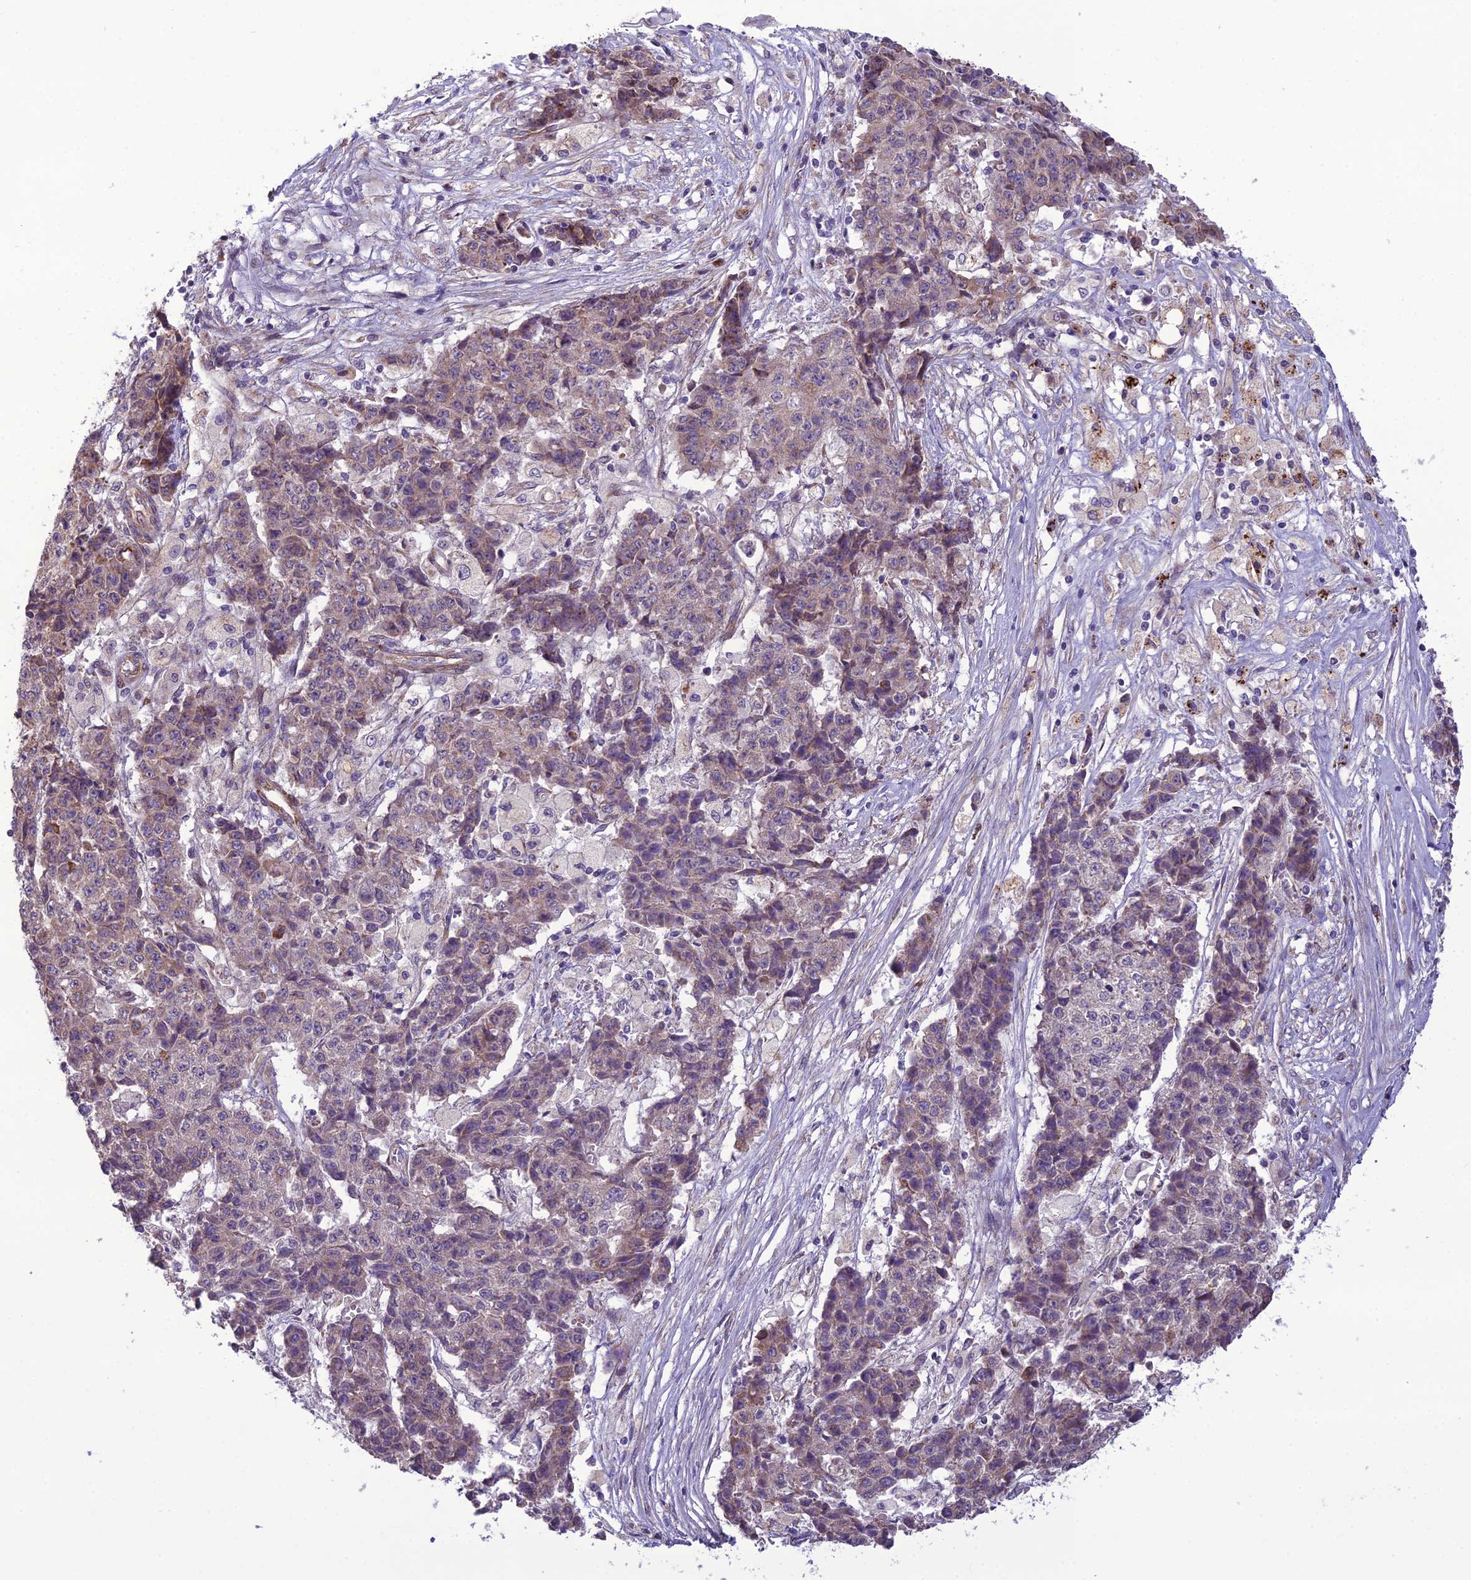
{"staining": {"intensity": "weak", "quantity": "25%-75%", "location": "cytoplasmic/membranous"}, "tissue": "ovarian cancer", "cell_type": "Tumor cells", "image_type": "cancer", "snomed": [{"axis": "morphology", "description": "Carcinoma, endometroid"}, {"axis": "topography", "description": "Ovary"}], "caption": "Immunohistochemistry photomicrograph of human ovarian cancer stained for a protein (brown), which demonstrates low levels of weak cytoplasmic/membranous staining in approximately 25%-75% of tumor cells.", "gene": "NODAL", "patient": {"sex": "female", "age": 42}}